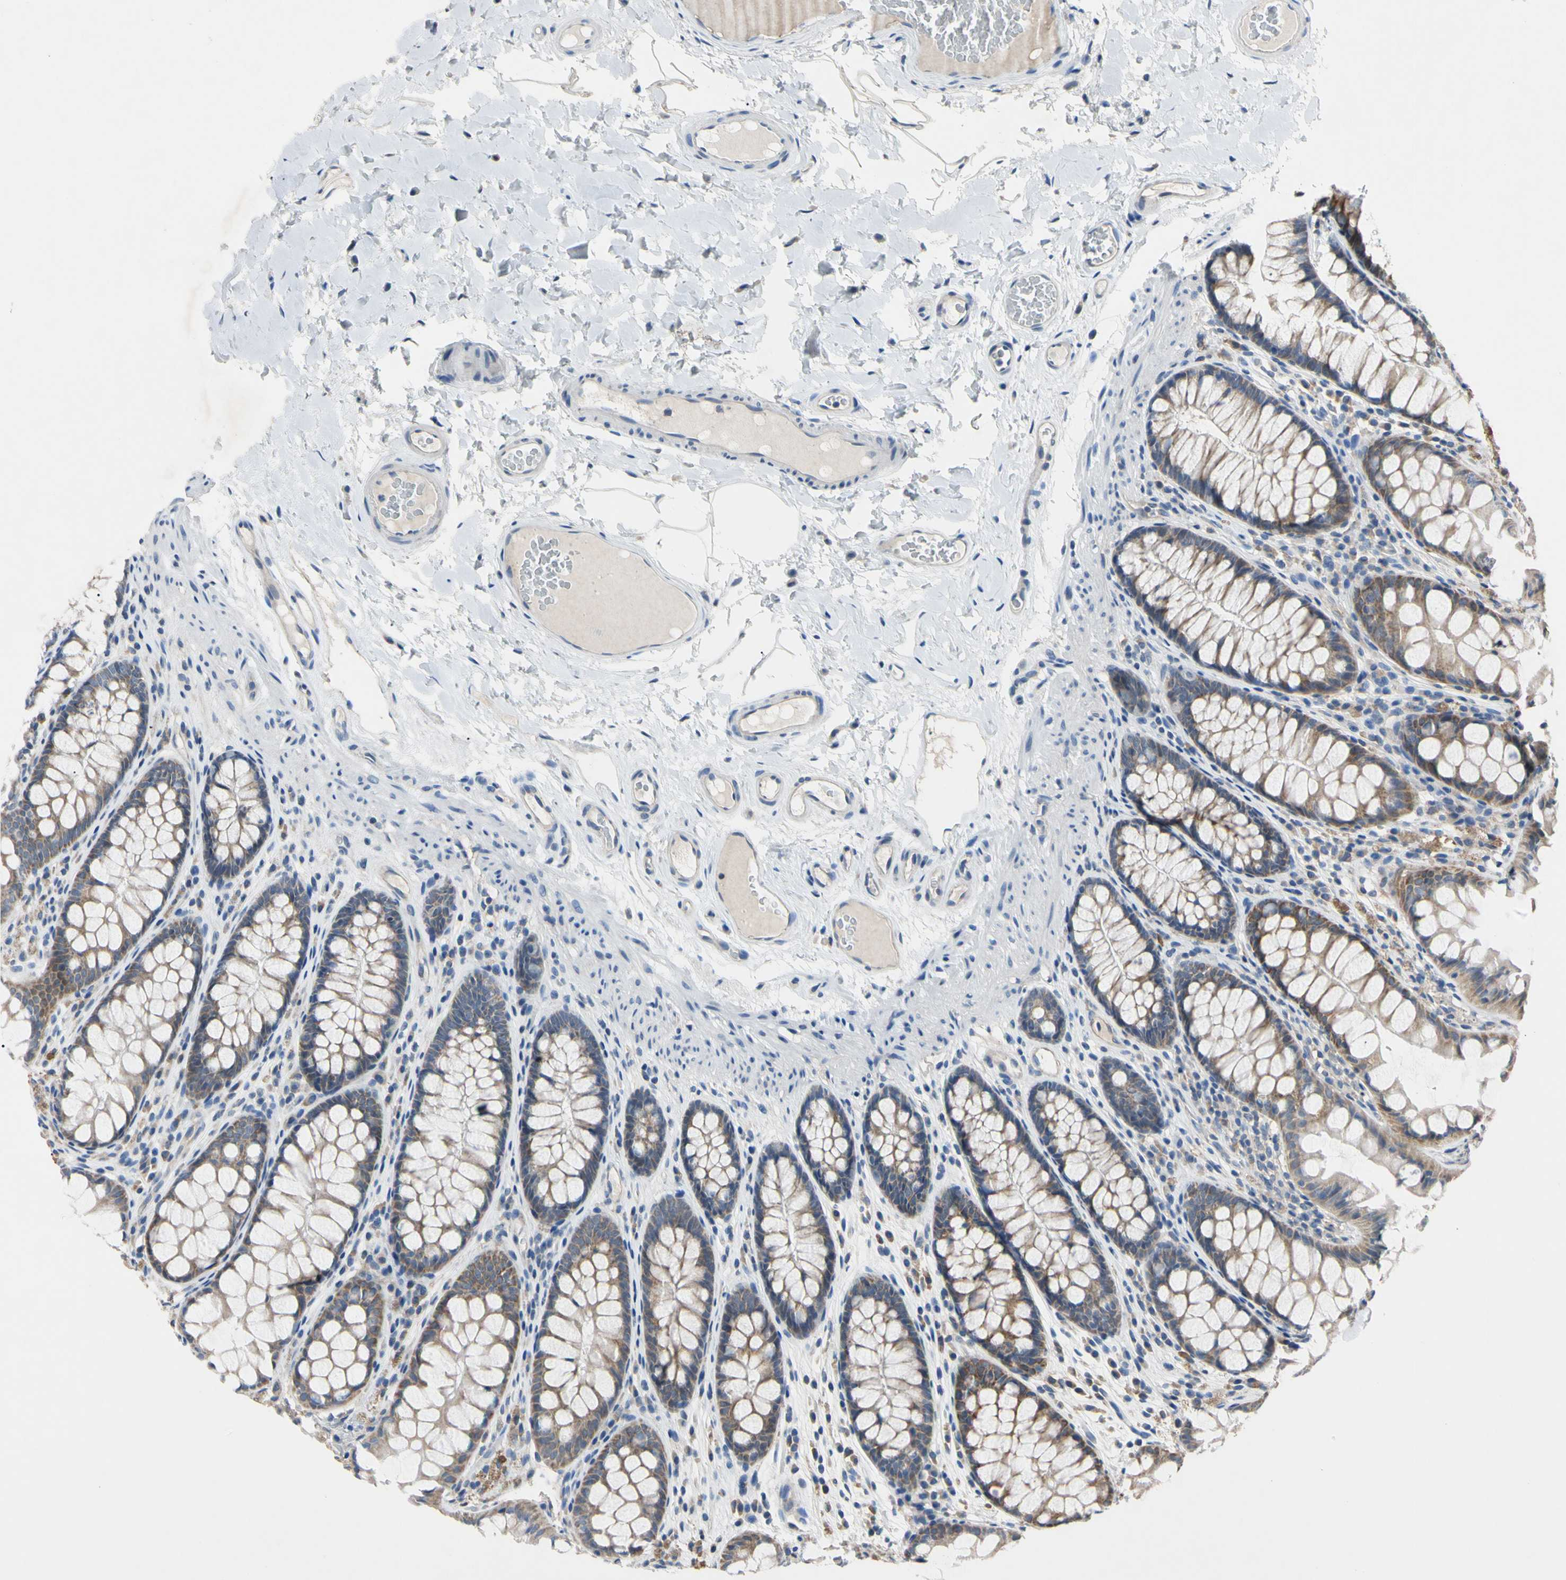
{"staining": {"intensity": "negative", "quantity": "none", "location": "none"}, "tissue": "colon", "cell_type": "Endothelial cells", "image_type": "normal", "snomed": [{"axis": "morphology", "description": "Normal tissue, NOS"}, {"axis": "topography", "description": "Colon"}], "caption": "The photomicrograph shows no significant positivity in endothelial cells of colon.", "gene": "PNKD", "patient": {"sex": "female", "age": 55}}